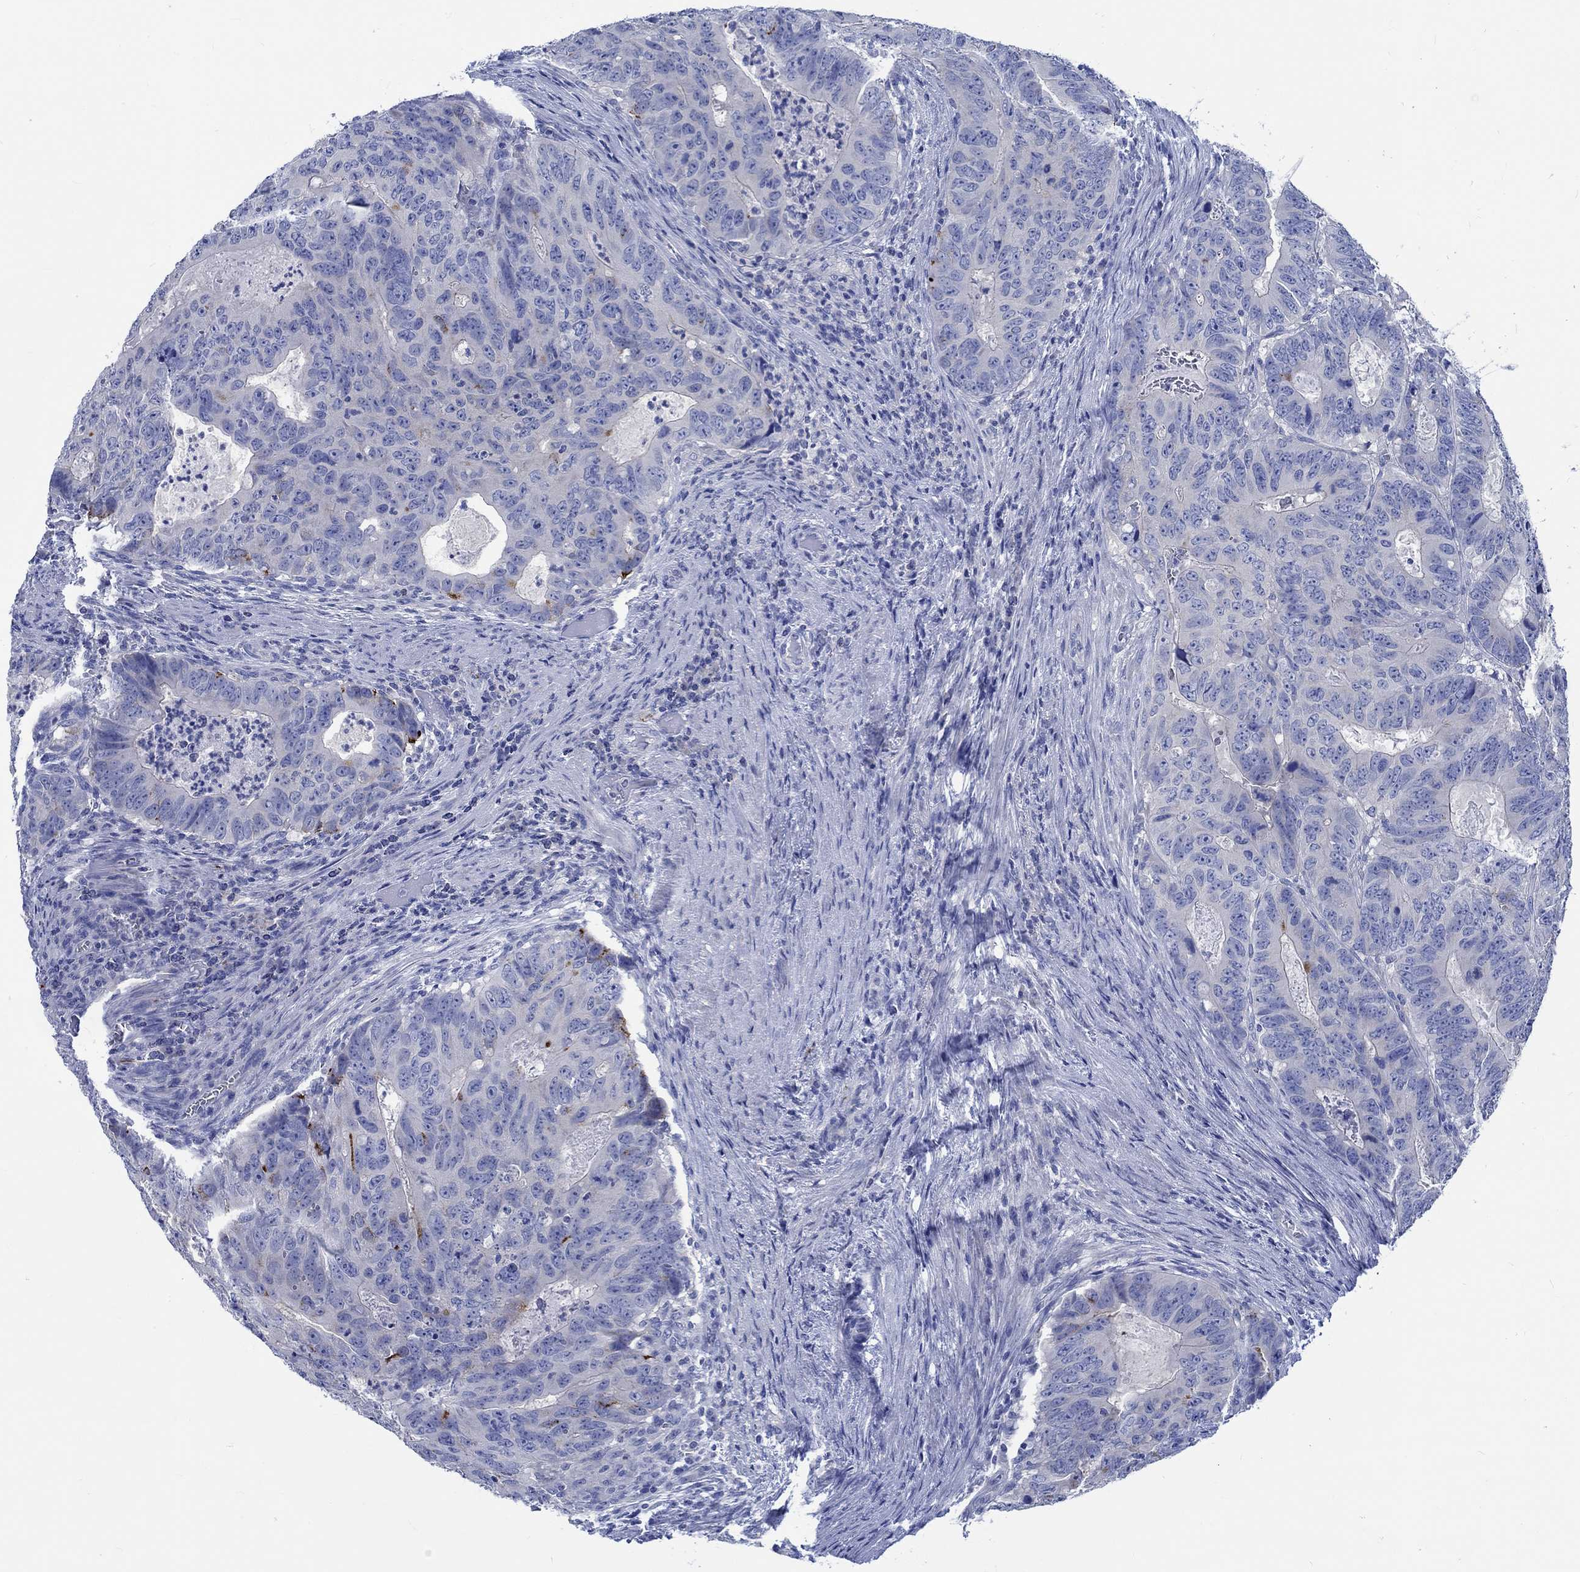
{"staining": {"intensity": "moderate", "quantity": "<25%", "location": "cytoplasmic/membranous"}, "tissue": "colorectal cancer", "cell_type": "Tumor cells", "image_type": "cancer", "snomed": [{"axis": "morphology", "description": "Adenocarcinoma, NOS"}, {"axis": "topography", "description": "Colon"}], "caption": "Immunohistochemistry (IHC) staining of adenocarcinoma (colorectal), which exhibits low levels of moderate cytoplasmic/membranous positivity in about <25% of tumor cells indicating moderate cytoplasmic/membranous protein staining. The staining was performed using DAB (brown) for protein detection and nuclei were counterstained in hematoxylin (blue).", "gene": "PTPRN2", "patient": {"sex": "male", "age": 79}}